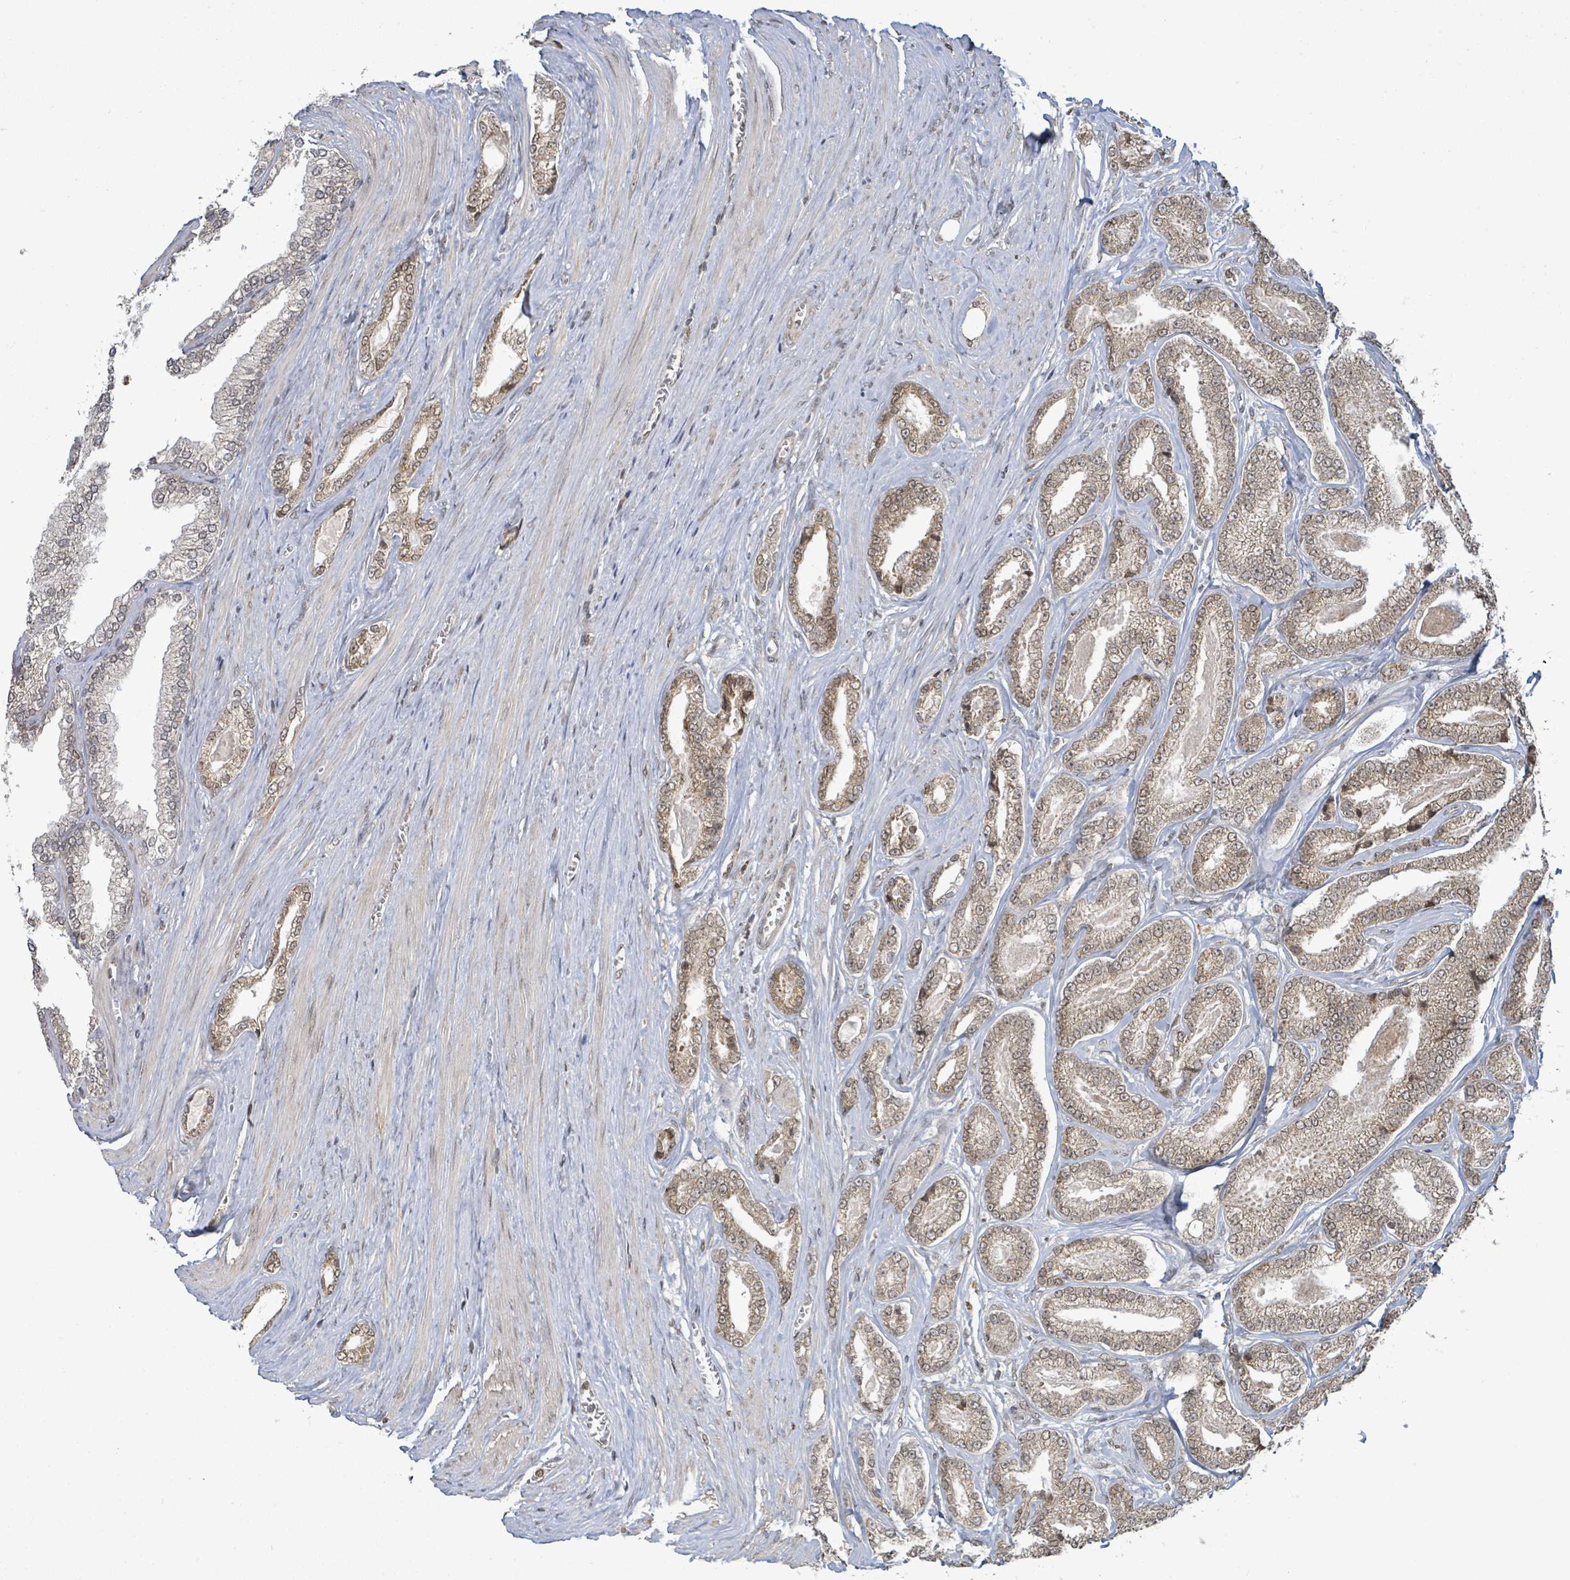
{"staining": {"intensity": "moderate", "quantity": ">75%", "location": "cytoplasmic/membranous,nuclear"}, "tissue": "prostate cancer", "cell_type": "Tumor cells", "image_type": "cancer", "snomed": [{"axis": "morphology", "description": "Adenocarcinoma, NOS"}, {"axis": "topography", "description": "Prostate and seminal vesicle, NOS"}], "caption": "DAB (3,3'-diaminobenzidine) immunohistochemical staining of prostate cancer demonstrates moderate cytoplasmic/membranous and nuclear protein expression in approximately >75% of tumor cells.", "gene": "SBF2", "patient": {"sex": "male", "age": 76}}